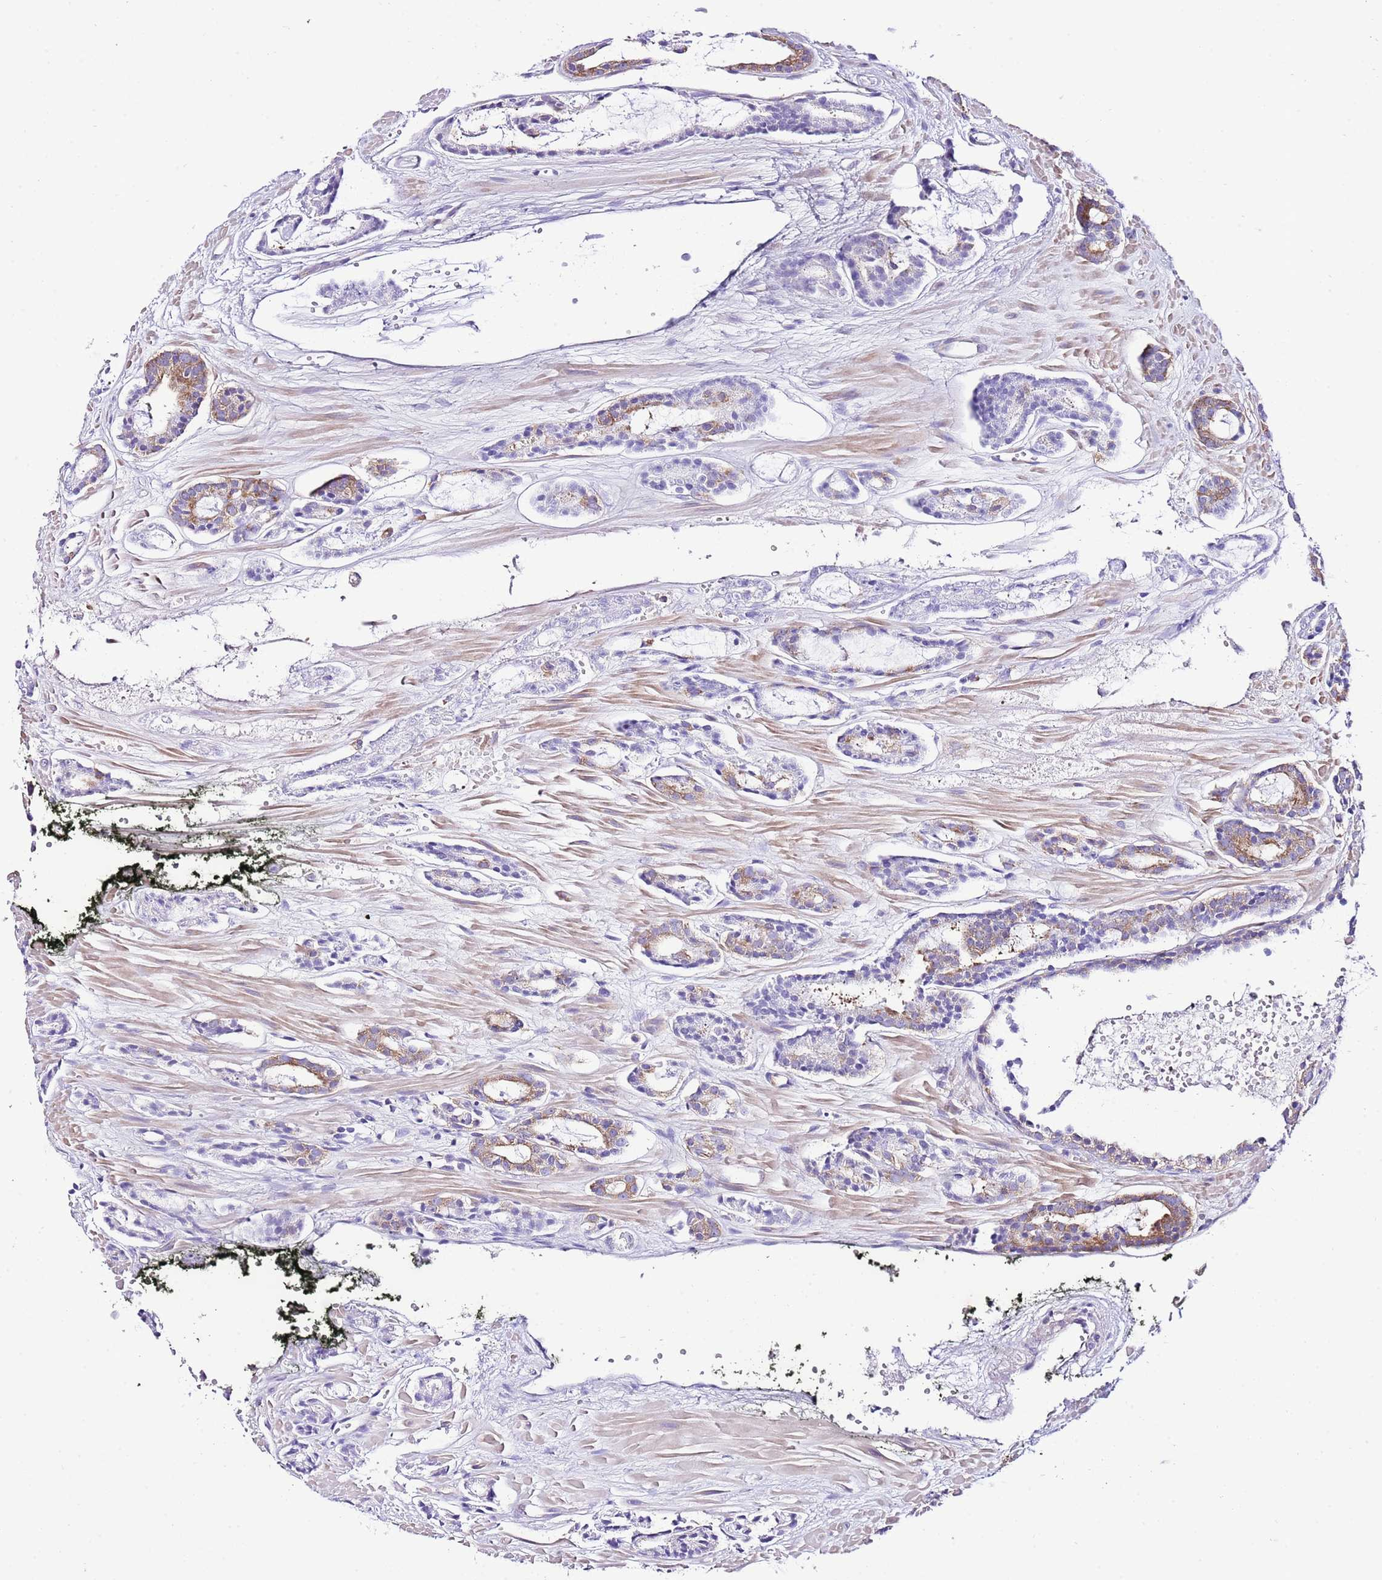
{"staining": {"intensity": "weak", "quantity": "25%-75%", "location": "cytoplasmic/membranous"}, "tissue": "prostate cancer", "cell_type": "Tumor cells", "image_type": "cancer", "snomed": [{"axis": "morphology", "description": "Adenocarcinoma, High grade"}, {"axis": "topography", "description": "Prostate"}], "caption": "Human prostate high-grade adenocarcinoma stained with a brown dye displays weak cytoplasmic/membranous positive expression in about 25%-75% of tumor cells.", "gene": "RPS10", "patient": {"sex": "male", "age": 71}}